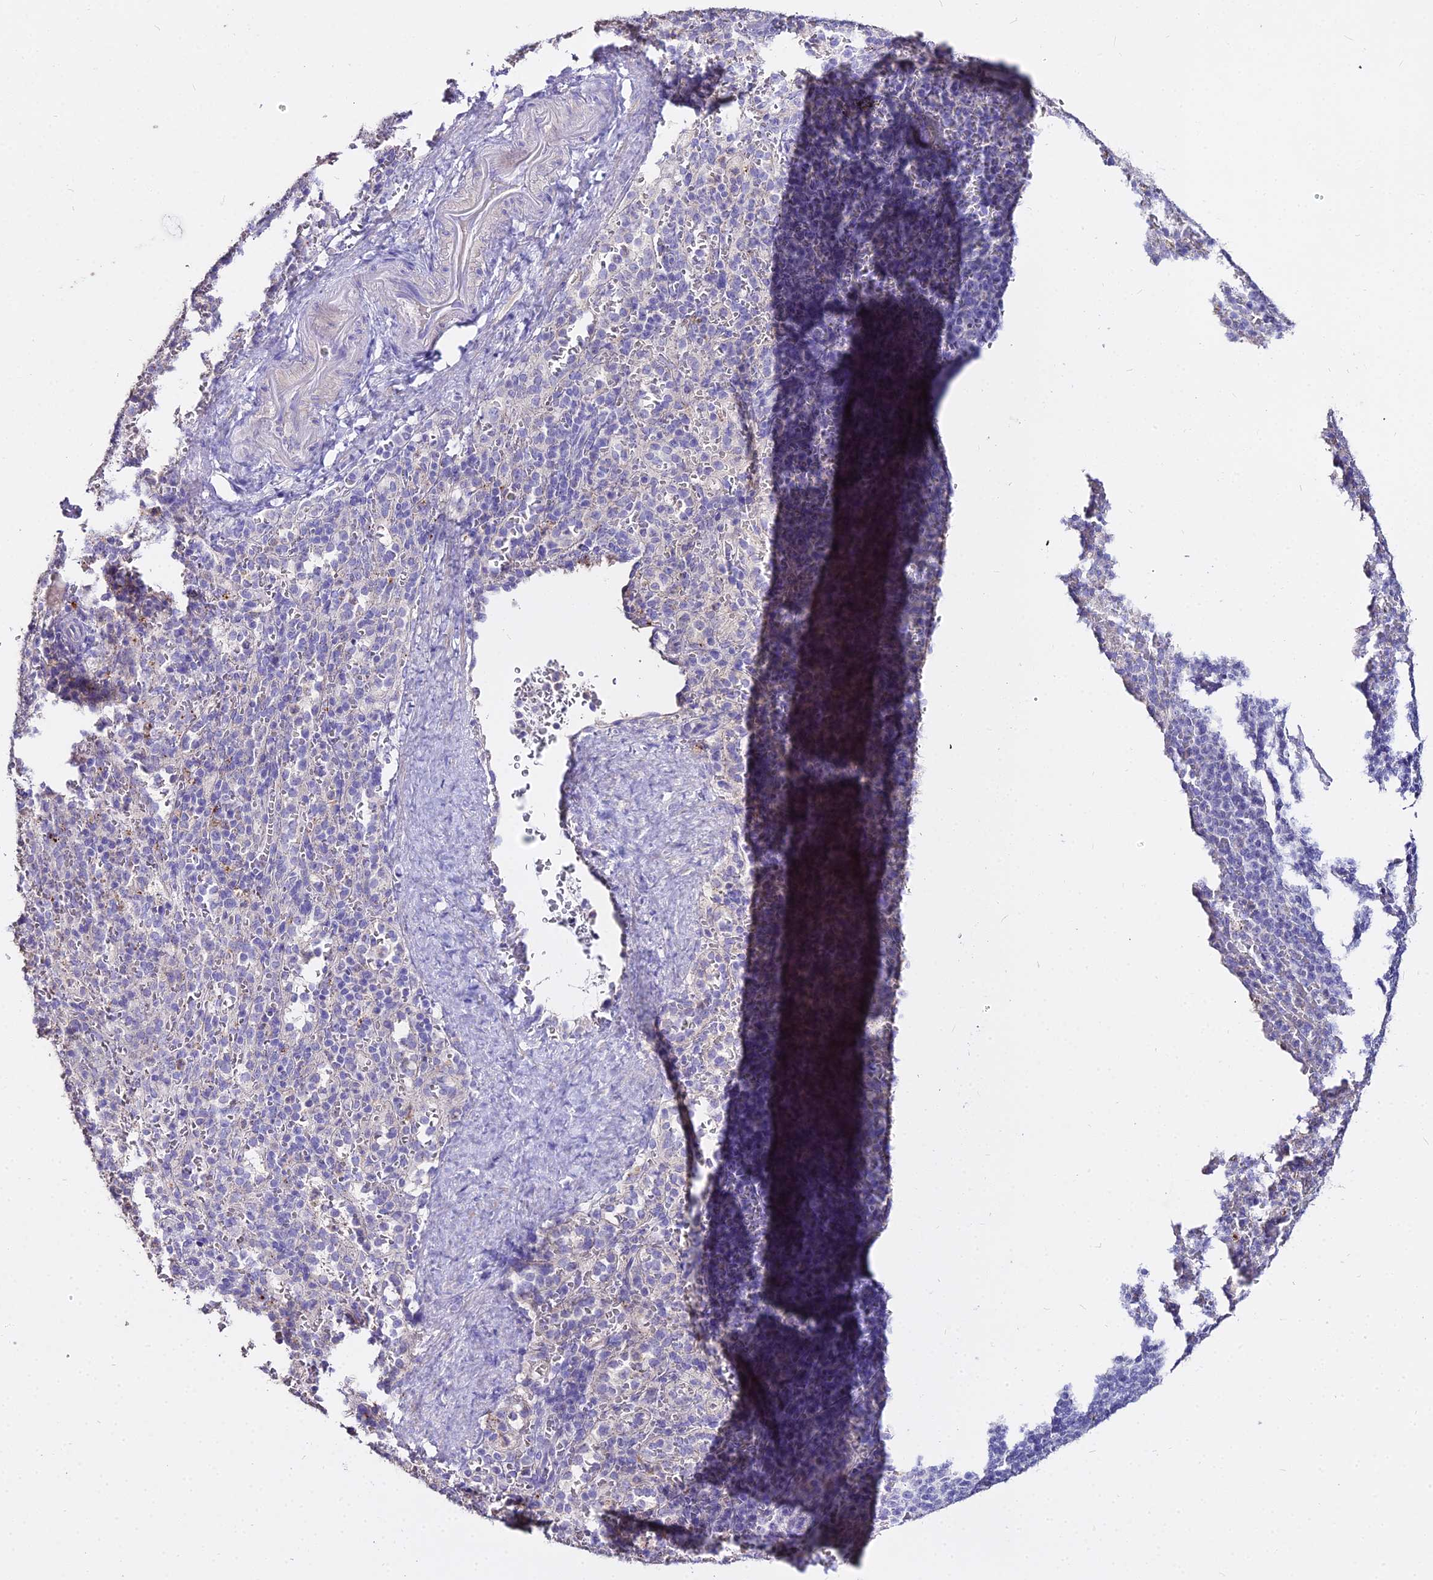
{"staining": {"intensity": "negative", "quantity": "none", "location": "none"}, "tissue": "spleen", "cell_type": "Cells in red pulp", "image_type": "normal", "snomed": [{"axis": "morphology", "description": "Normal tissue, NOS"}, {"axis": "topography", "description": "Spleen"}], "caption": "Cells in red pulp are negative for protein expression in benign human spleen. (IHC, brightfield microscopy, high magnification).", "gene": "GLYAT", "patient": {"sex": "female", "age": 21}}